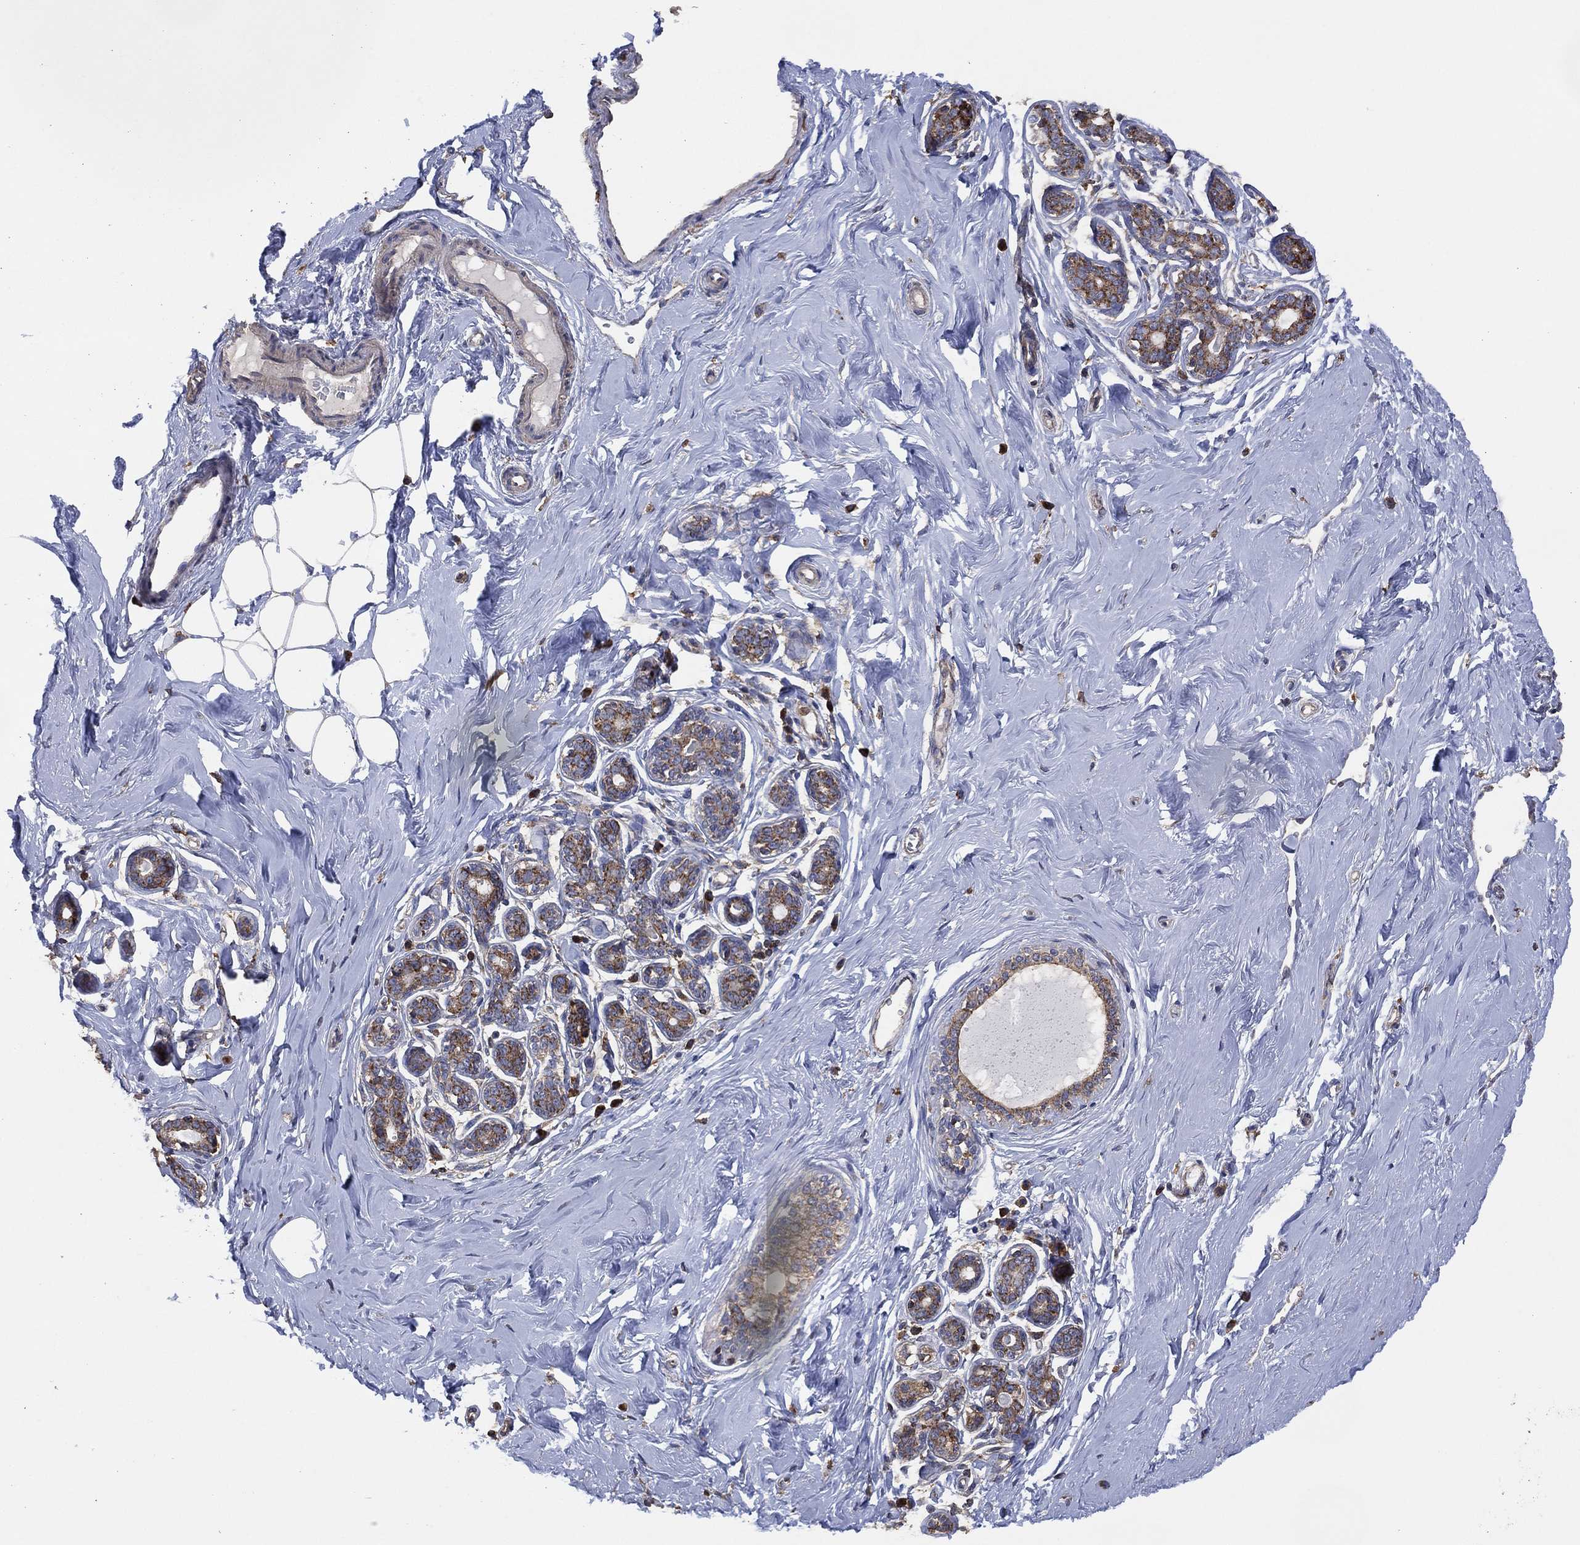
{"staining": {"intensity": "negative", "quantity": "none", "location": "none"}, "tissue": "breast", "cell_type": "Adipocytes", "image_type": "normal", "snomed": [{"axis": "morphology", "description": "Normal tissue, NOS"}, {"axis": "topography", "description": "Skin"}, {"axis": "topography", "description": "Breast"}], "caption": "DAB immunohistochemical staining of unremarkable breast reveals no significant staining in adipocytes. (DAB immunohistochemistry, high magnification).", "gene": "LIMD1", "patient": {"sex": "female", "age": 43}}